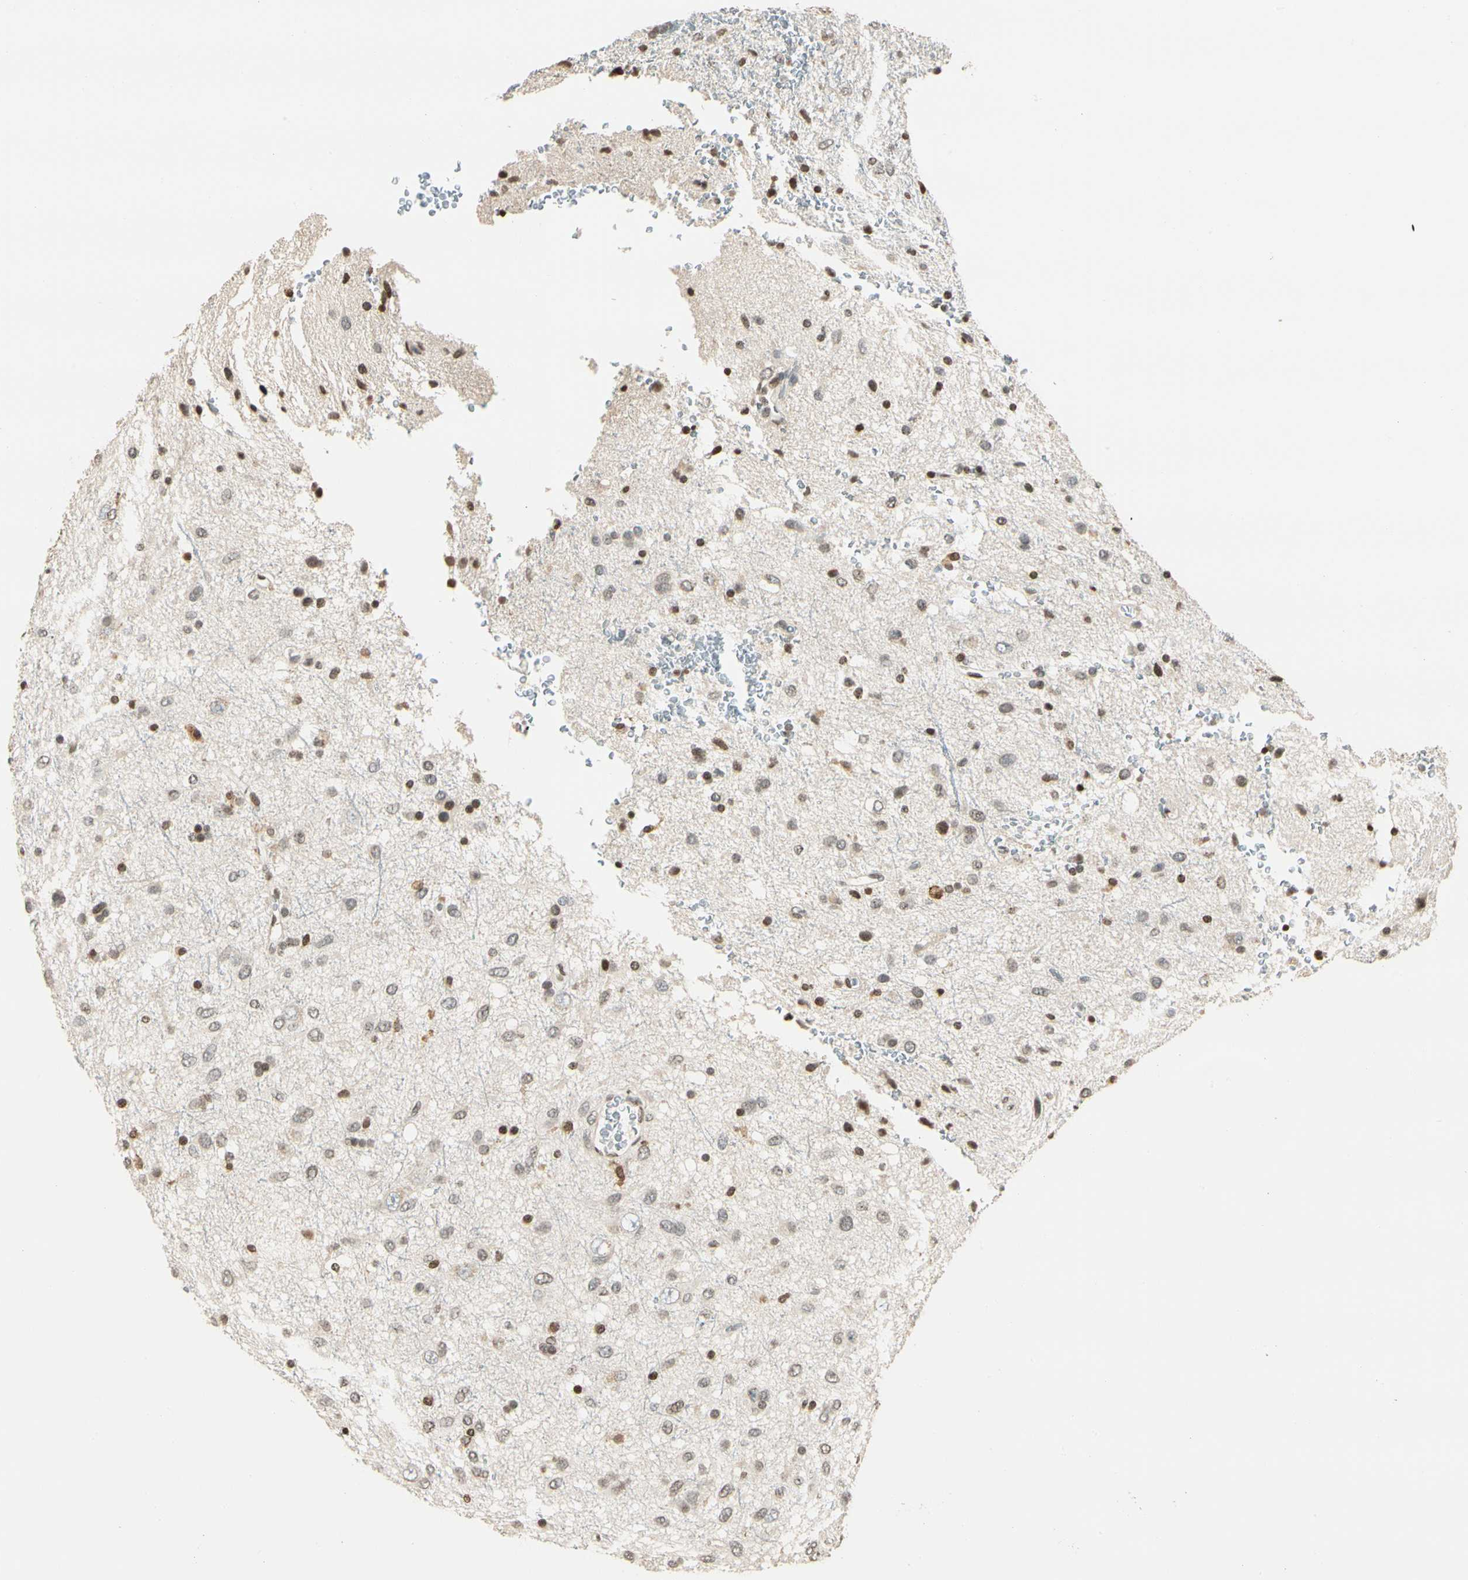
{"staining": {"intensity": "moderate", "quantity": "25%-75%", "location": "nuclear"}, "tissue": "glioma", "cell_type": "Tumor cells", "image_type": "cancer", "snomed": [{"axis": "morphology", "description": "Glioma, malignant, Low grade"}, {"axis": "topography", "description": "Brain"}], "caption": "Immunohistochemical staining of human malignant low-grade glioma displays medium levels of moderate nuclear protein expression in approximately 25%-75% of tumor cells.", "gene": "FER", "patient": {"sex": "male", "age": 77}}